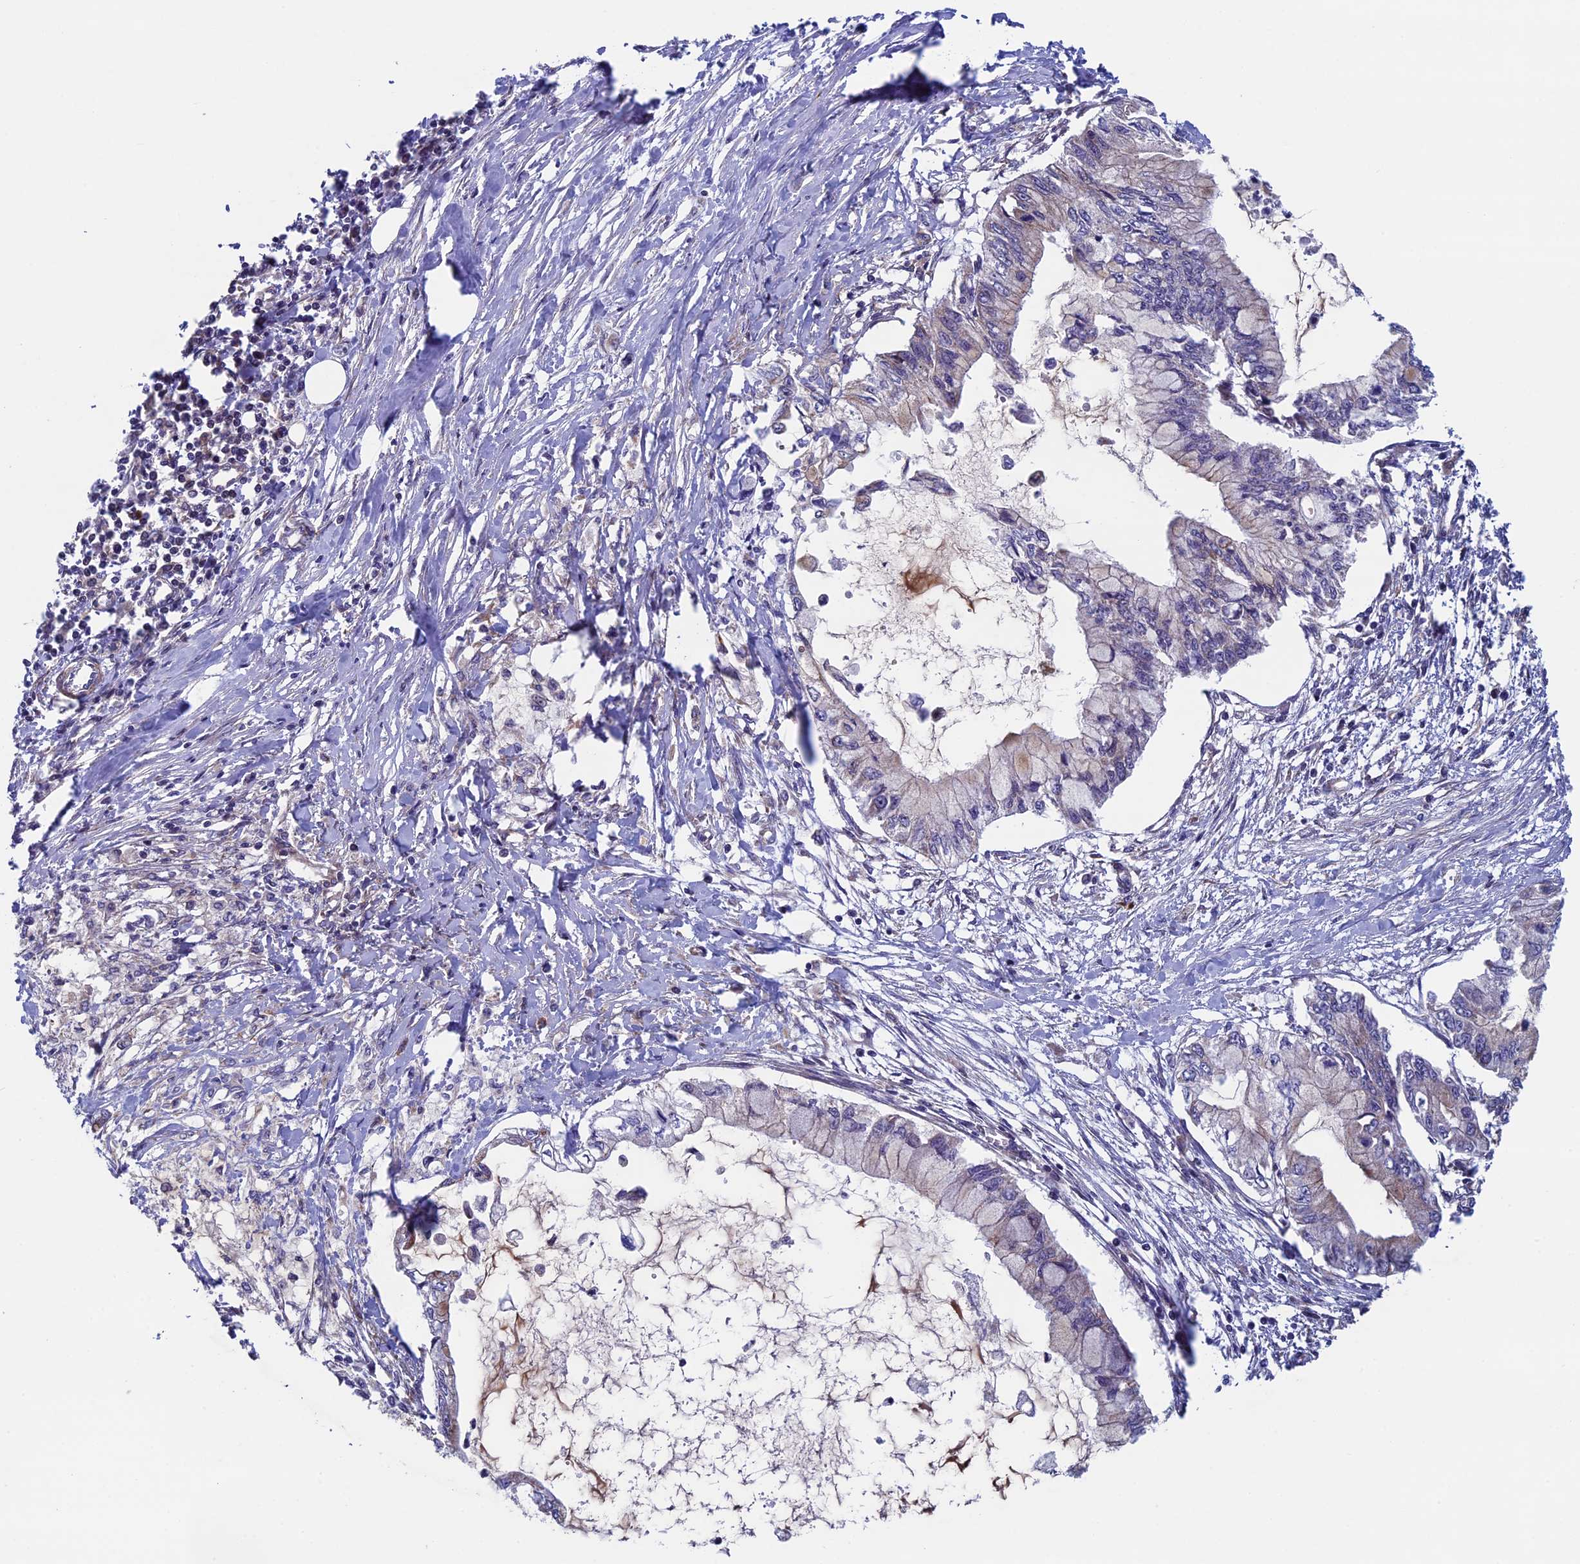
{"staining": {"intensity": "negative", "quantity": "none", "location": "none"}, "tissue": "pancreatic cancer", "cell_type": "Tumor cells", "image_type": "cancer", "snomed": [{"axis": "morphology", "description": "Adenocarcinoma, NOS"}, {"axis": "topography", "description": "Pancreas"}], "caption": "A high-resolution histopathology image shows immunohistochemistry staining of pancreatic cancer, which exhibits no significant expression in tumor cells. (Brightfield microscopy of DAB (3,3'-diaminobenzidine) immunohistochemistry at high magnification).", "gene": "CCDC8", "patient": {"sex": "male", "age": 48}}